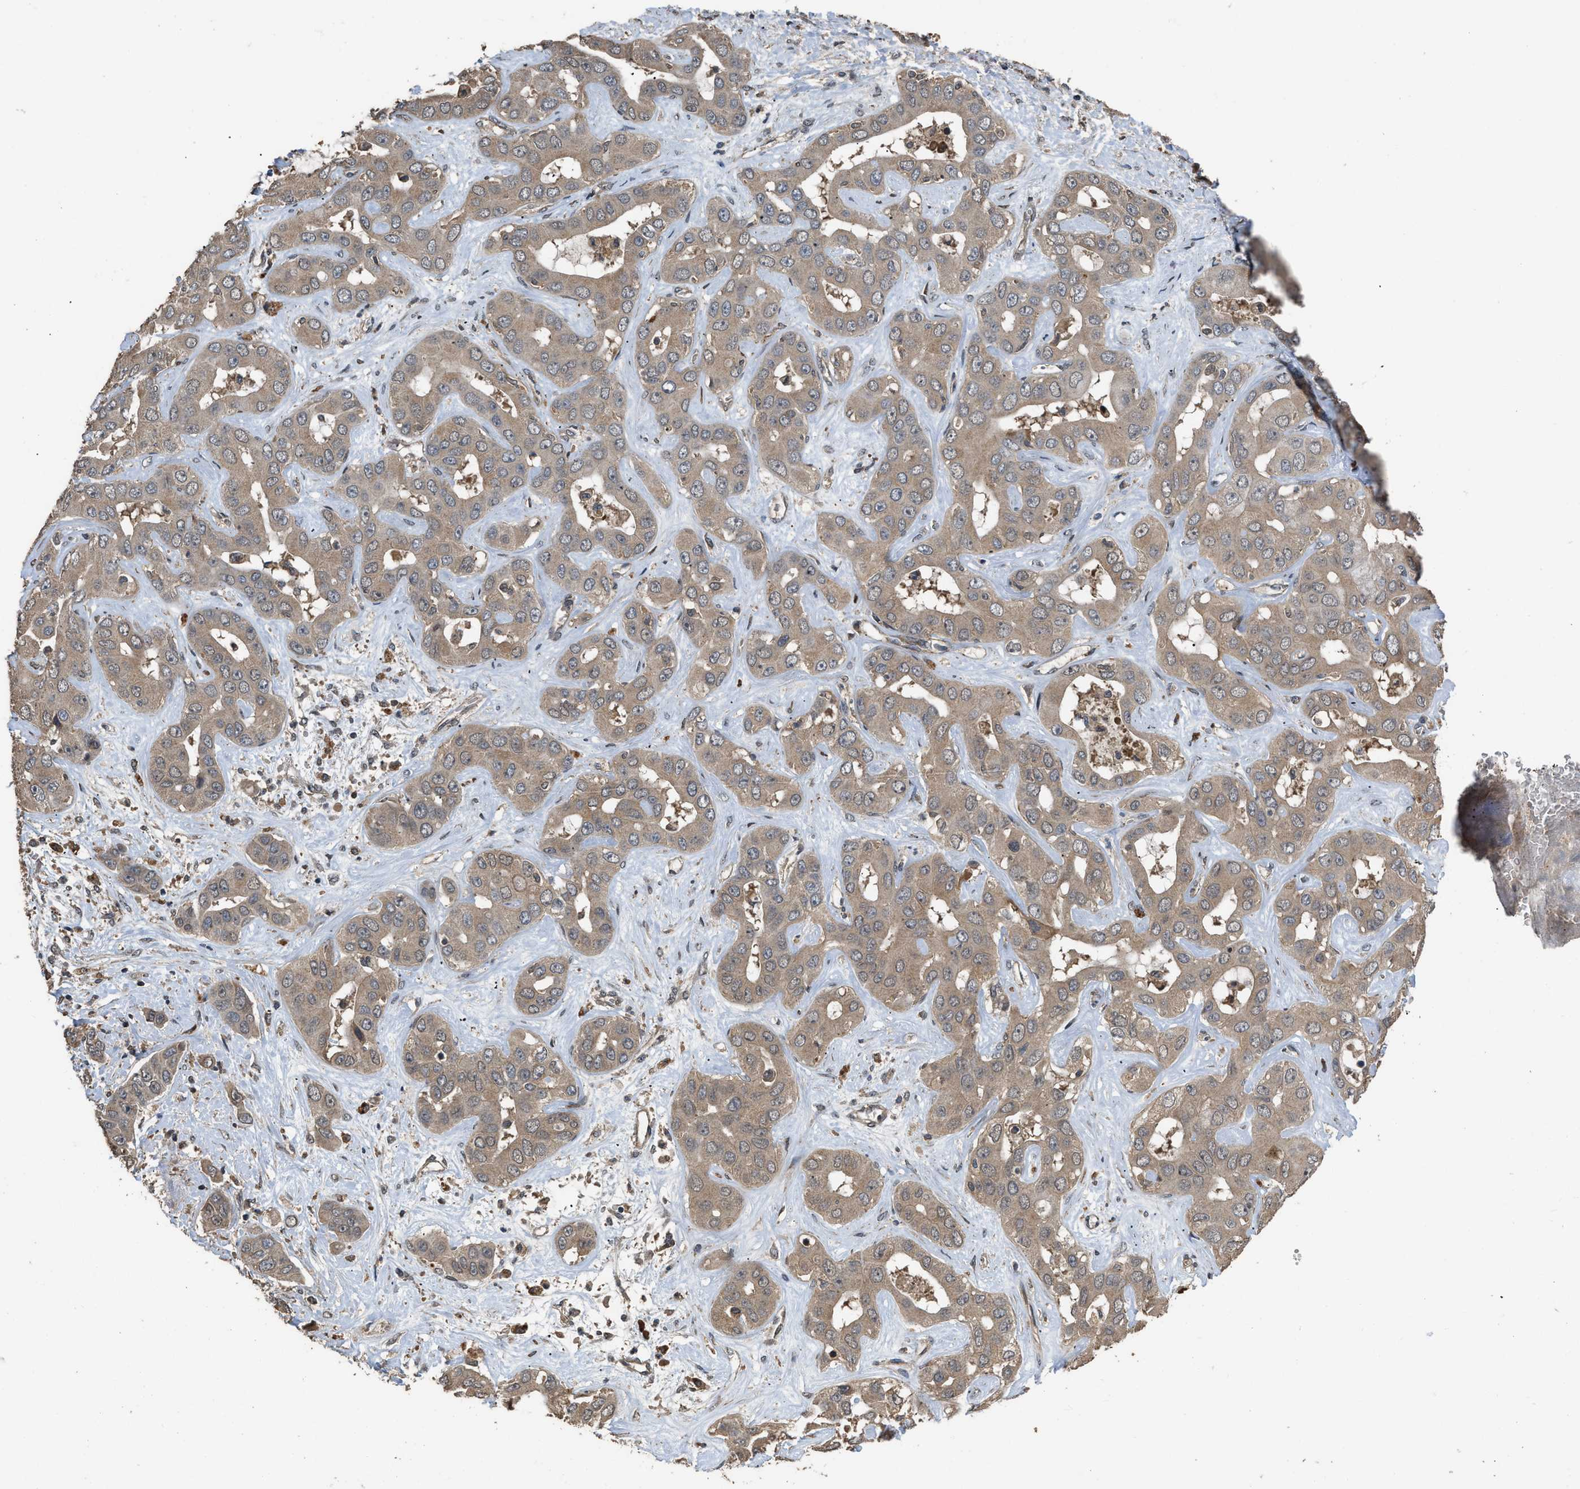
{"staining": {"intensity": "moderate", "quantity": ">75%", "location": "cytoplasmic/membranous"}, "tissue": "liver cancer", "cell_type": "Tumor cells", "image_type": "cancer", "snomed": [{"axis": "morphology", "description": "Cholangiocarcinoma"}, {"axis": "topography", "description": "Liver"}], "caption": "The immunohistochemical stain labels moderate cytoplasmic/membranous positivity in tumor cells of cholangiocarcinoma (liver) tissue.", "gene": "UTRN", "patient": {"sex": "female", "age": 52}}